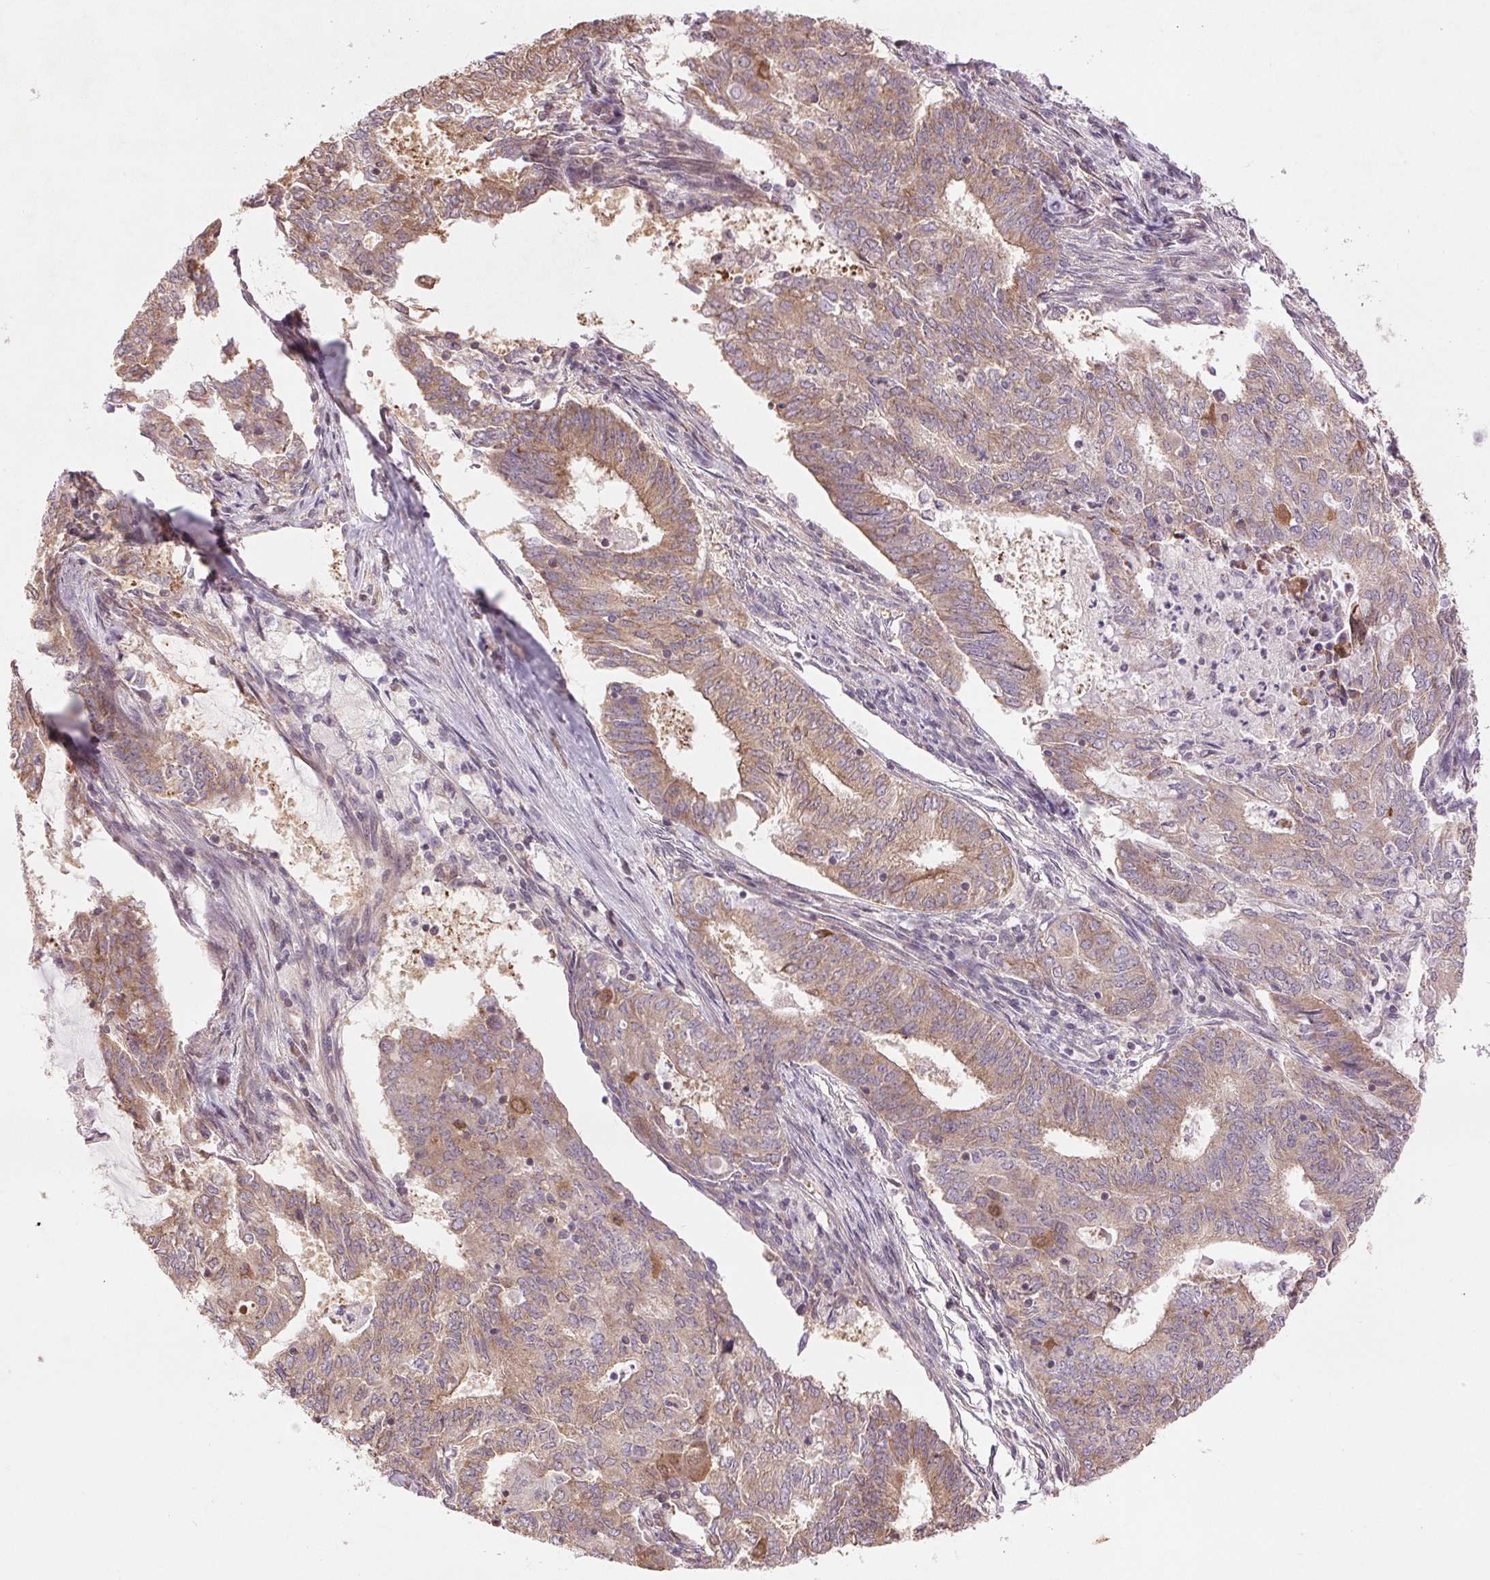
{"staining": {"intensity": "moderate", "quantity": "25%-75%", "location": "cytoplasmic/membranous"}, "tissue": "endometrial cancer", "cell_type": "Tumor cells", "image_type": "cancer", "snomed": [{"axis": "morphology", "description": "Adenocarcinoma, NOS"}, {"axis": "topography", "description": "Endometrium"}], "caption": "A photomicrograph showing moderate cytoplasmic/membranous staining in about 25%-75% of tumor cells in endometrial adenocarcinoma, as visualized by brown immunohistochemical staining.", "gene": "BTF3L4", "patient": {"sex": "female", "age": 62}}